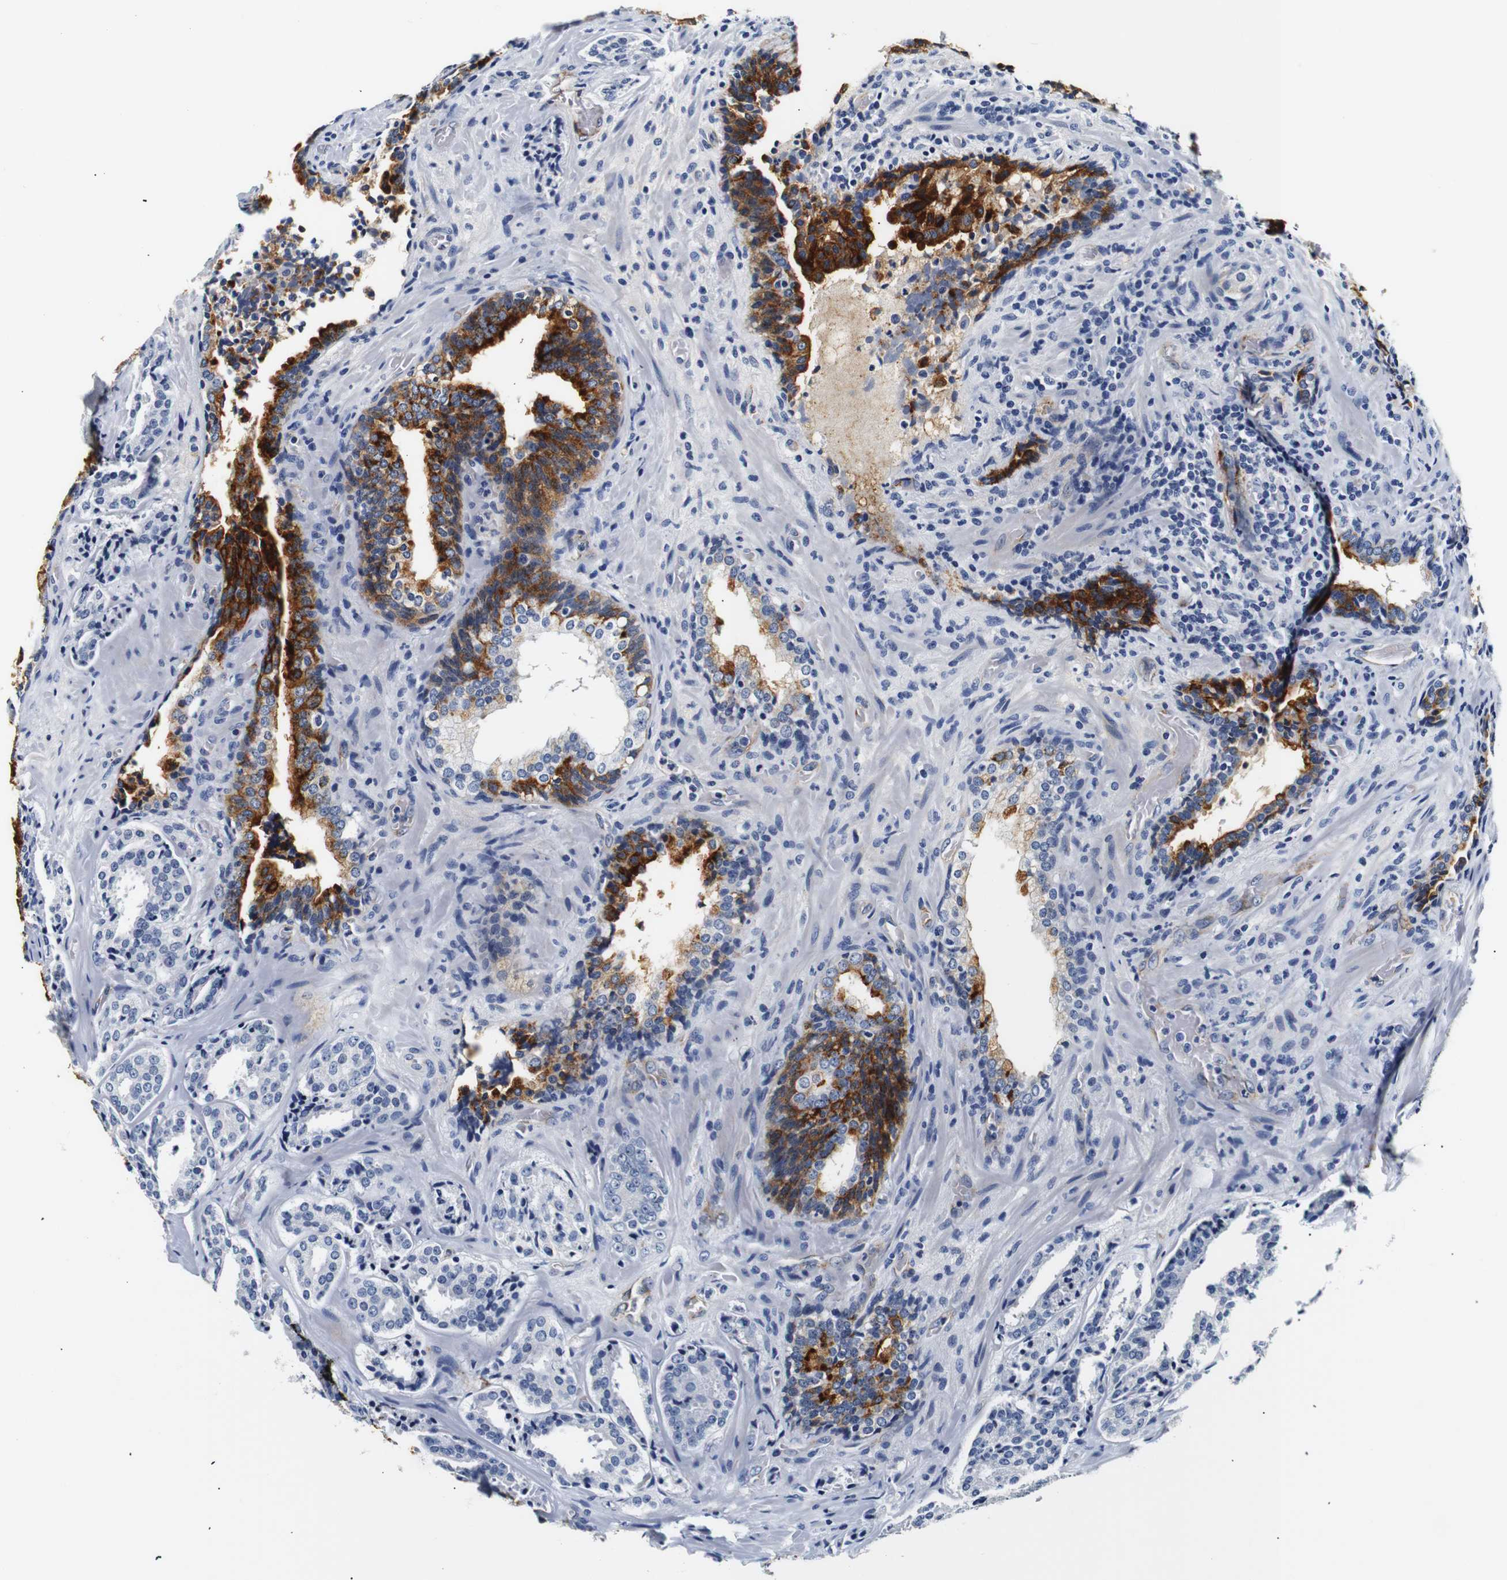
{"staining": {"intensity": "strong", "quantity": "25%-75%", "location": "cytoplasmic/membranous"}, "tissue": "prostate cancer", "cell_type": "Tumor cells", "image_type": "cancer", "snomed": [{"axis": "morphology", "description": "Adenocarcinoma, High grade"}, {"axis": "topography", "description": "Prostate"}], "caption": "Prostate cancer (adenocarcinoma (high-grade)) was stained to show a protein in brown. There is high levels of strong cytoplasmic/membranous expression in approximately 25%-75% of tumor cells.", "gene": "MUC4", "patient": {"sex": "male", "age": 60}}